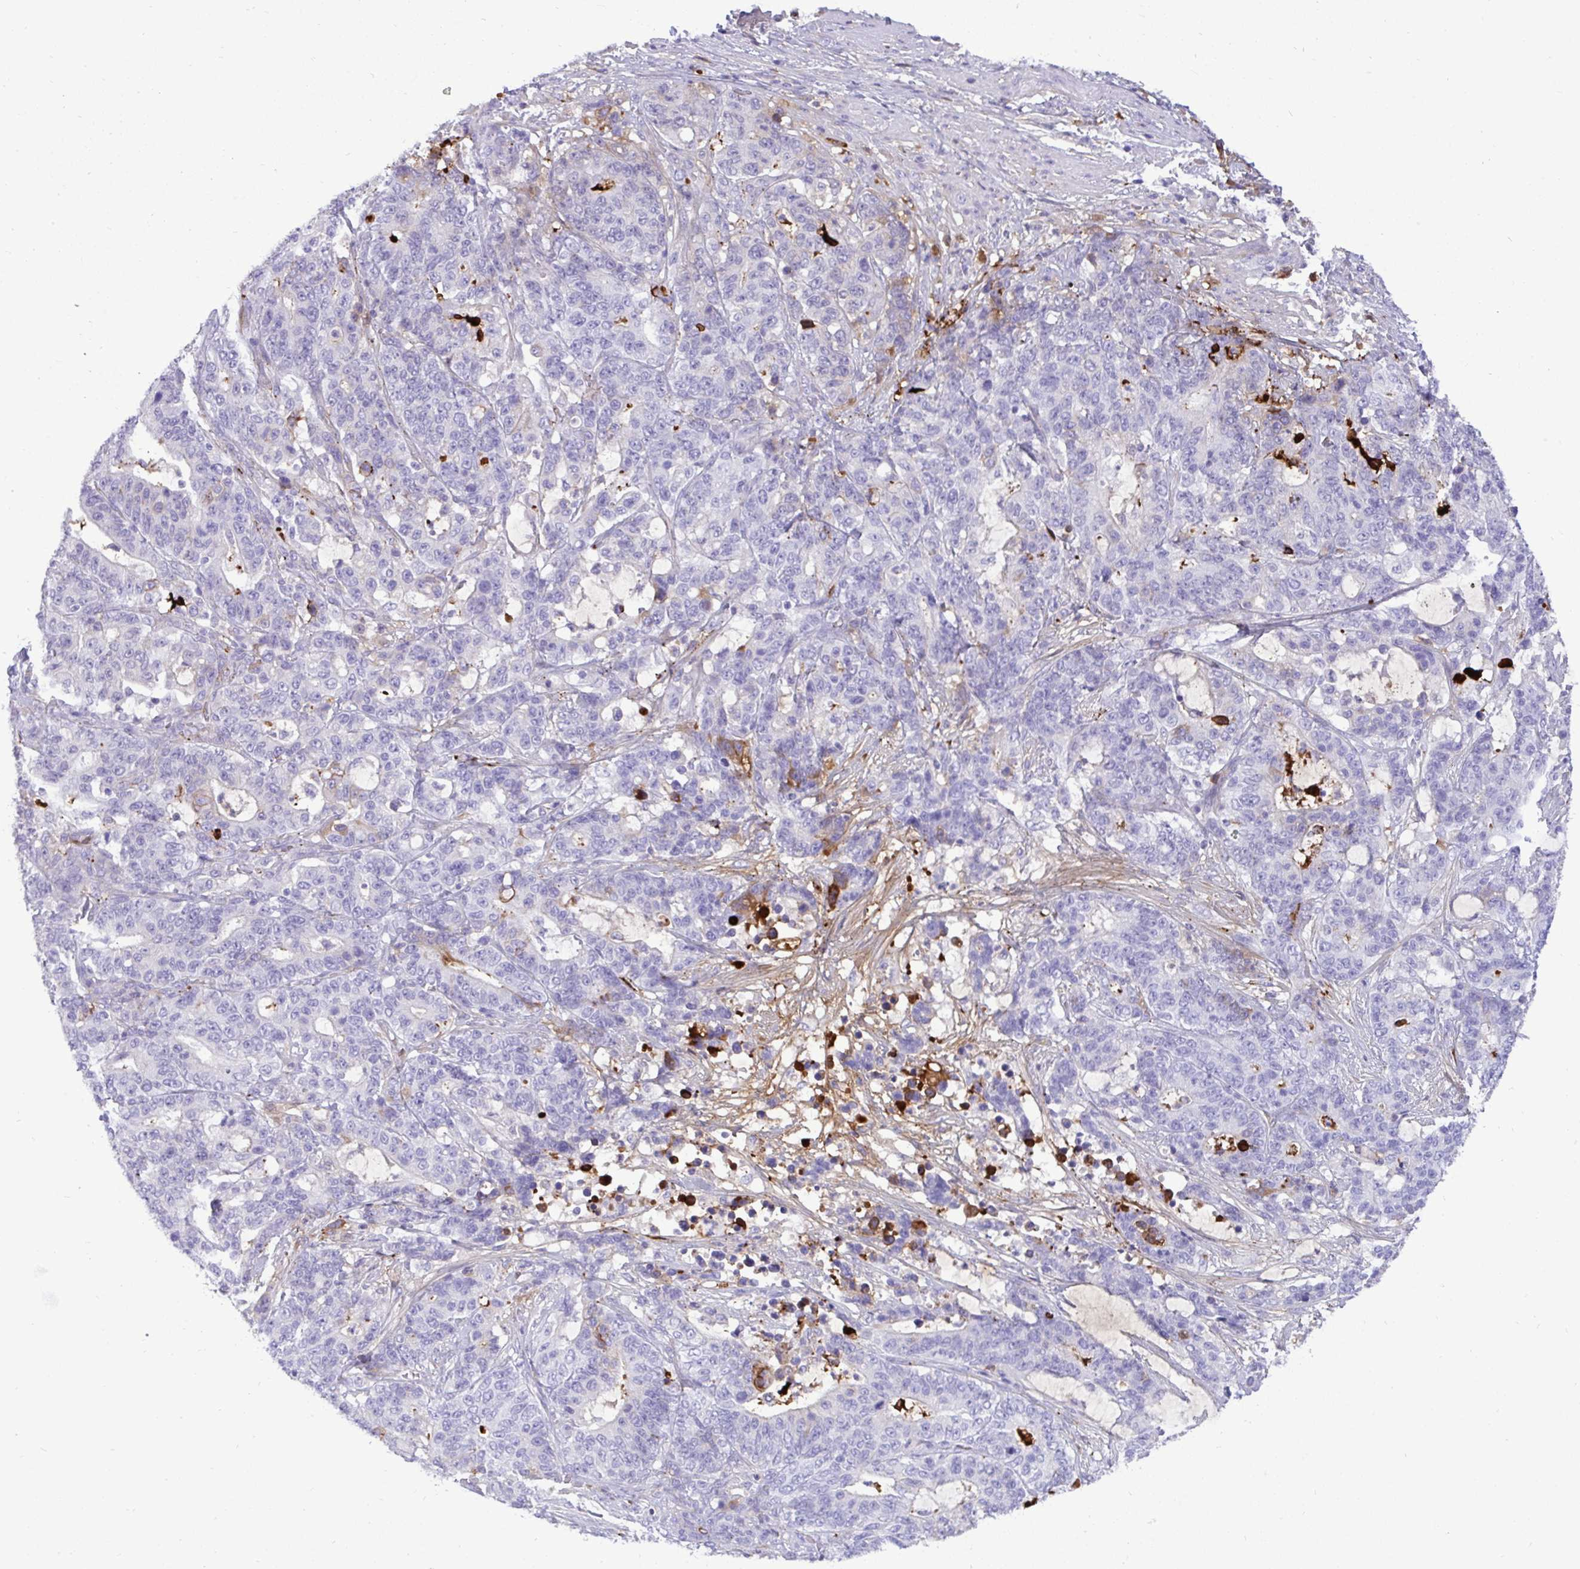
{"staining": {"intensity": "negative", "quantity": "none", "location": "none"}, "tissue": "stomach cancer", "cell_type": "Tumor cells", "image_type": "cancer", "snomed": [{"axis": "morphology", "description": "Normal tissue, NOS"}, {"axis": "morphology", "description": "Adenocarcinoma, NOS"}, {"axis": "topography", "description": "Stomach"}], "caption": "The image displays no significant expression in tumor cells of adenocarcinoma (stomach). (DAB IHC, high magnification).", "gene": "F2", "patient": {"sex": "female", "age": 64}}